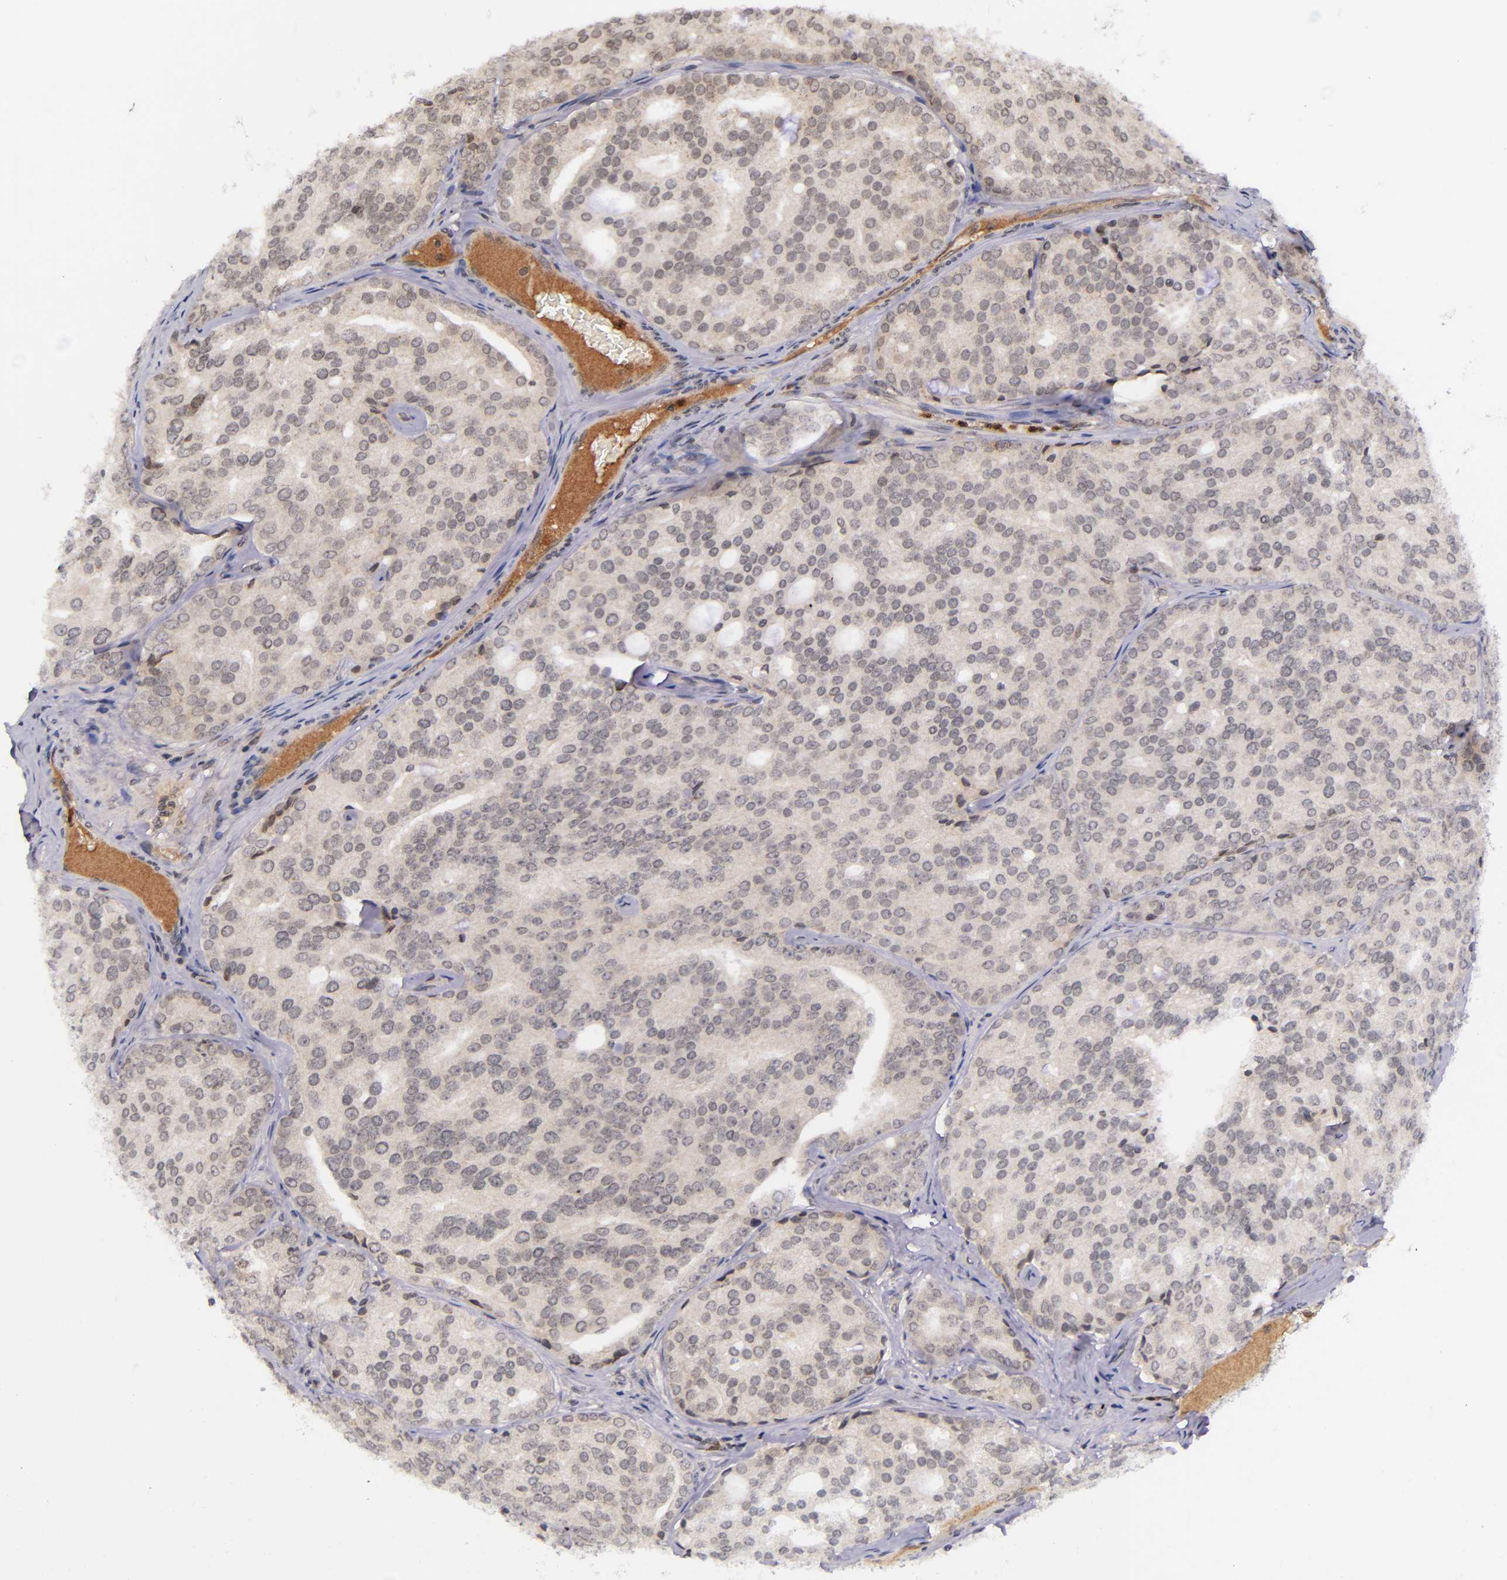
{"staining": {"intensity": "weak", "quantity": "25%-75%", "location": "cytoplasmic/membranous"}, "tissue": "prostate cancer", "cell_type": "Tumor cells", "image_type": "cancer", "snomed": [{"axis": "morphology", "description": "Adenocarcinoma, High grade"}, {"axis": "topography", "description": "Prostate"}], "caption": "IHC of human prostate cancer shows low levels of weak cytoplasmic/membranous positivity in about 25%-75% of tumor cells.", "gene": "SELL", "patient": {"sex": "male", "age": 64}}